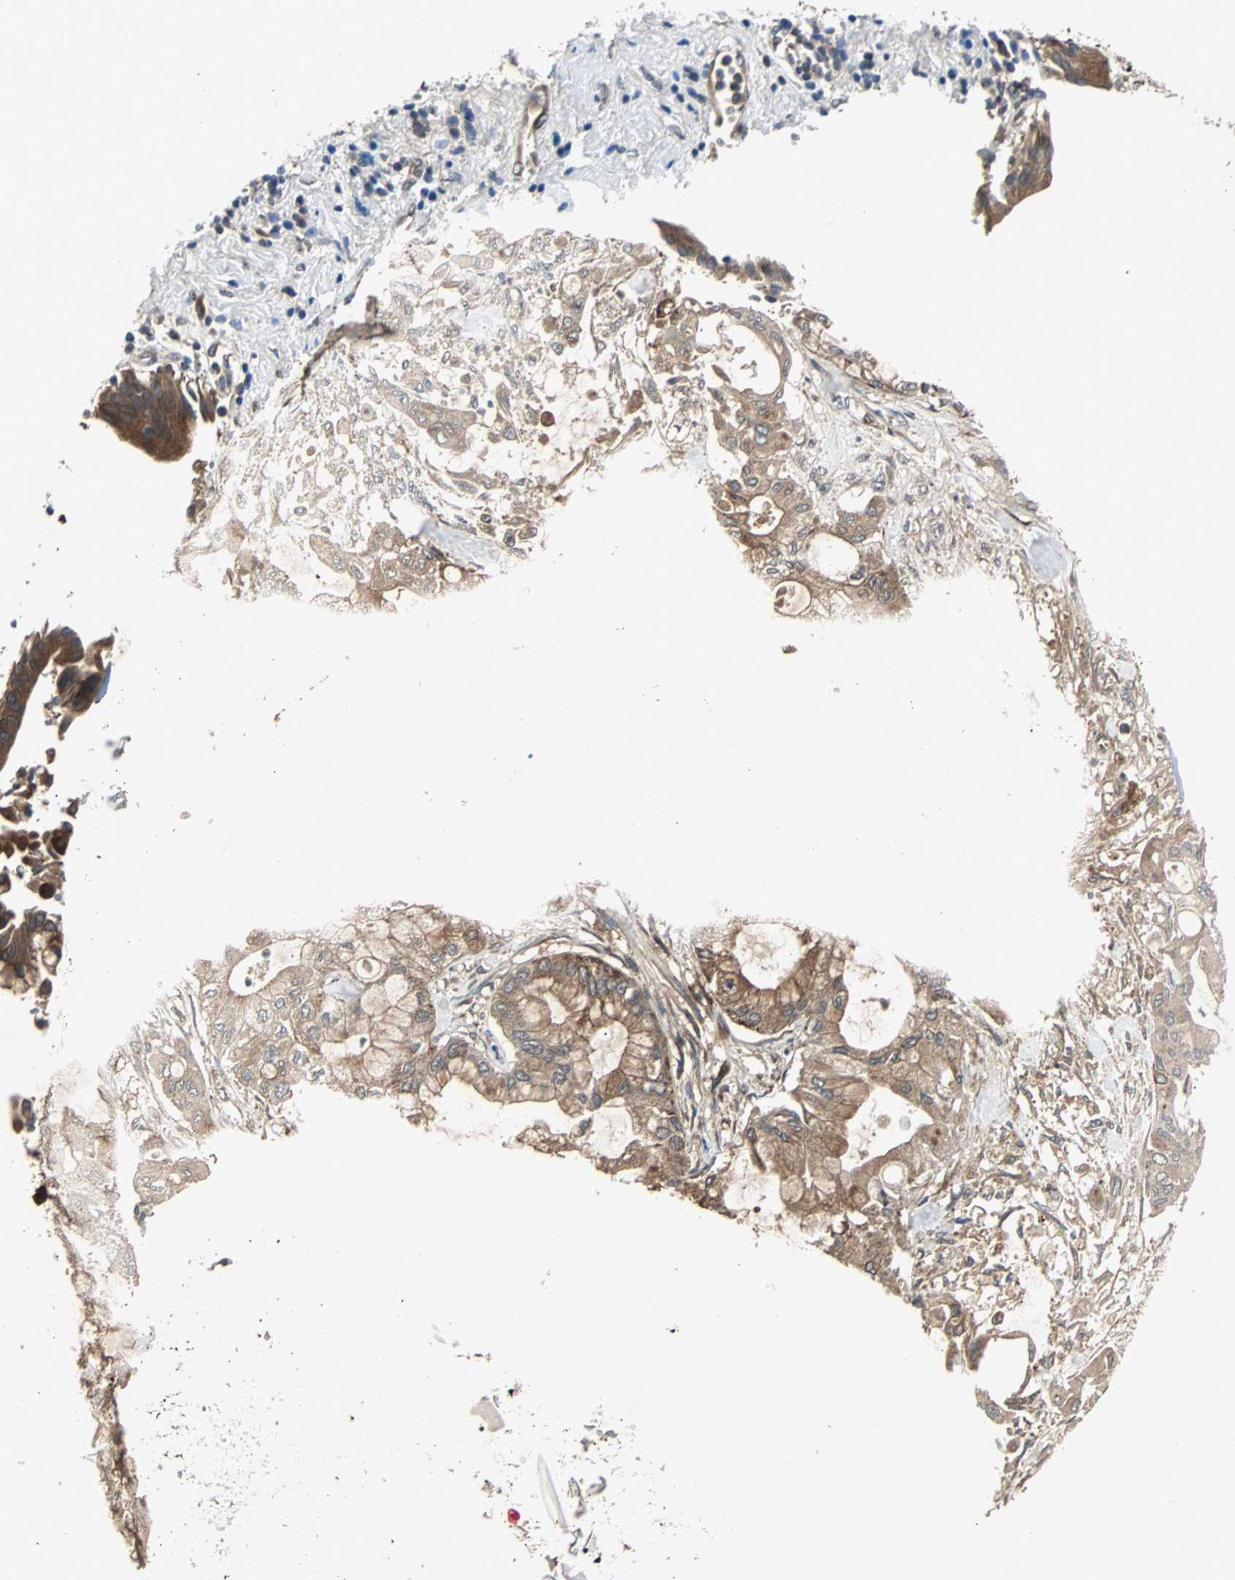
{"staining": {"intensity": "moderate", "quantity": ">75%", "location": "cytoplasmic/membranous"}, "tissue": "pancreatic cancer", "cell_type": "Tumor cells", "image_type": "cancer", "snomed": [{"axis": "morphology", "description": "Adenocarcinoma, NOS"}, {"axis": "morphology", "description": "Adenocarcinoma, metastatic, NOS"}, {"axis": "topography", "description": "Lymph node"}, {"axis": "topography", "description": "Pancreas"}, {"axis": "topography", "description": "Duodenum"}], "caption": "Brown immunohistochemical staining in human pancreatic metastatic adenocarcinoma exhibits moderate cytoplasmic/membranous expression in approximately >75% of tumor cells. The staining was performed using DAB, with brown indicating positive protein expression. Nuclei are stained blue with hematoxylin.", "gene": "ARF1", "patient": {"sex": "female", "age": 64}}